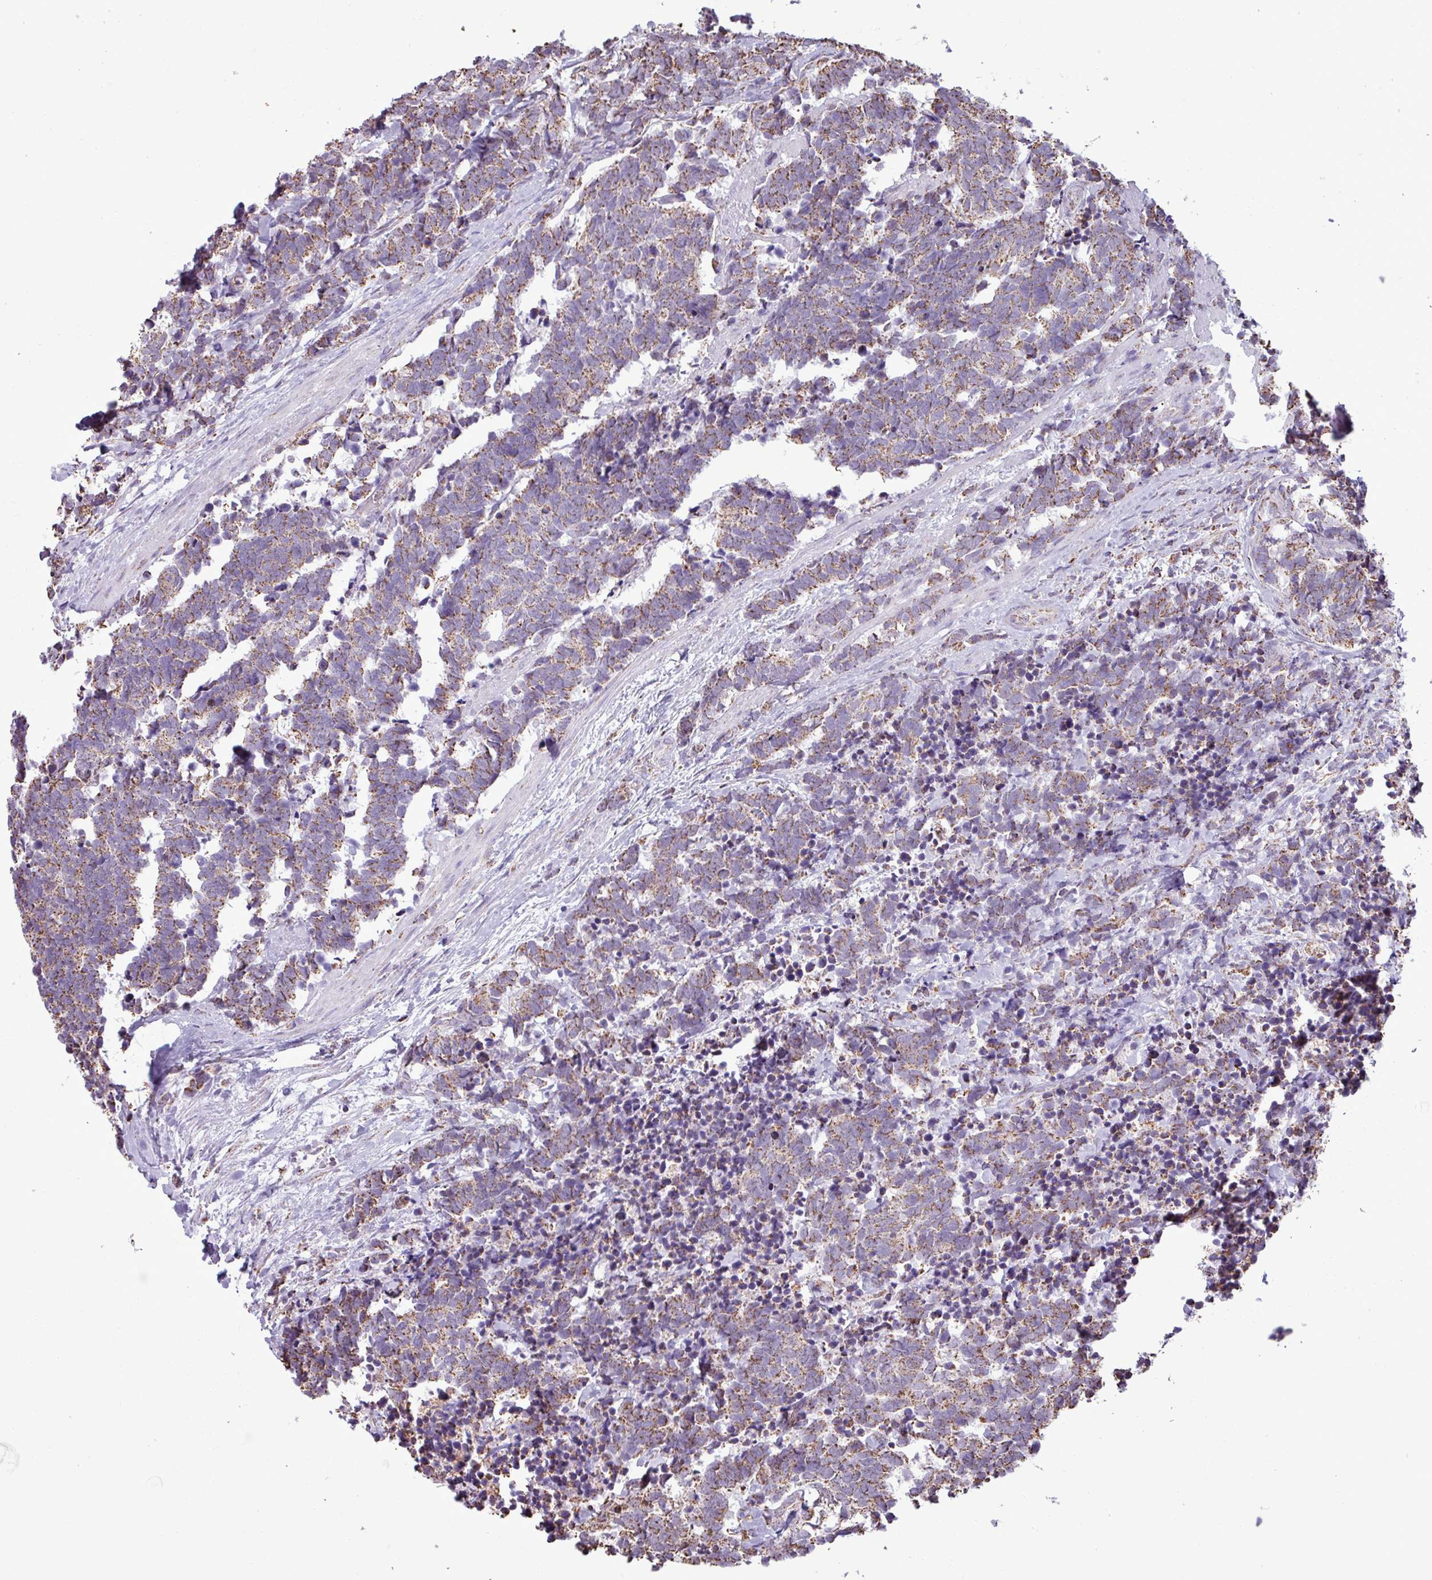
{"staining": {"intensity": "moderate", "quantity": ">75%", "location": "cytoplasmic/membranous"}, "tissue": "carcinoid", "cell_type": "Tumor cells", "image_type": "cancer", "snomed": [{"axis": "morphology", "description": "Carcinoma, NOS"}, {"axis": "morphology", "description": "Carcinoid, malignant, NOS"}, {"axis": "topography", "description": "Prostate"}], "caption": "Moderate cytoplasmic/membranous staining for a protein is appreciated in approximately >75% of tumor cells of carcinoid (malignant) using immunohistochemistry.", "gene": "ALG8", "patient": {"sex": "male", "age": 57}}